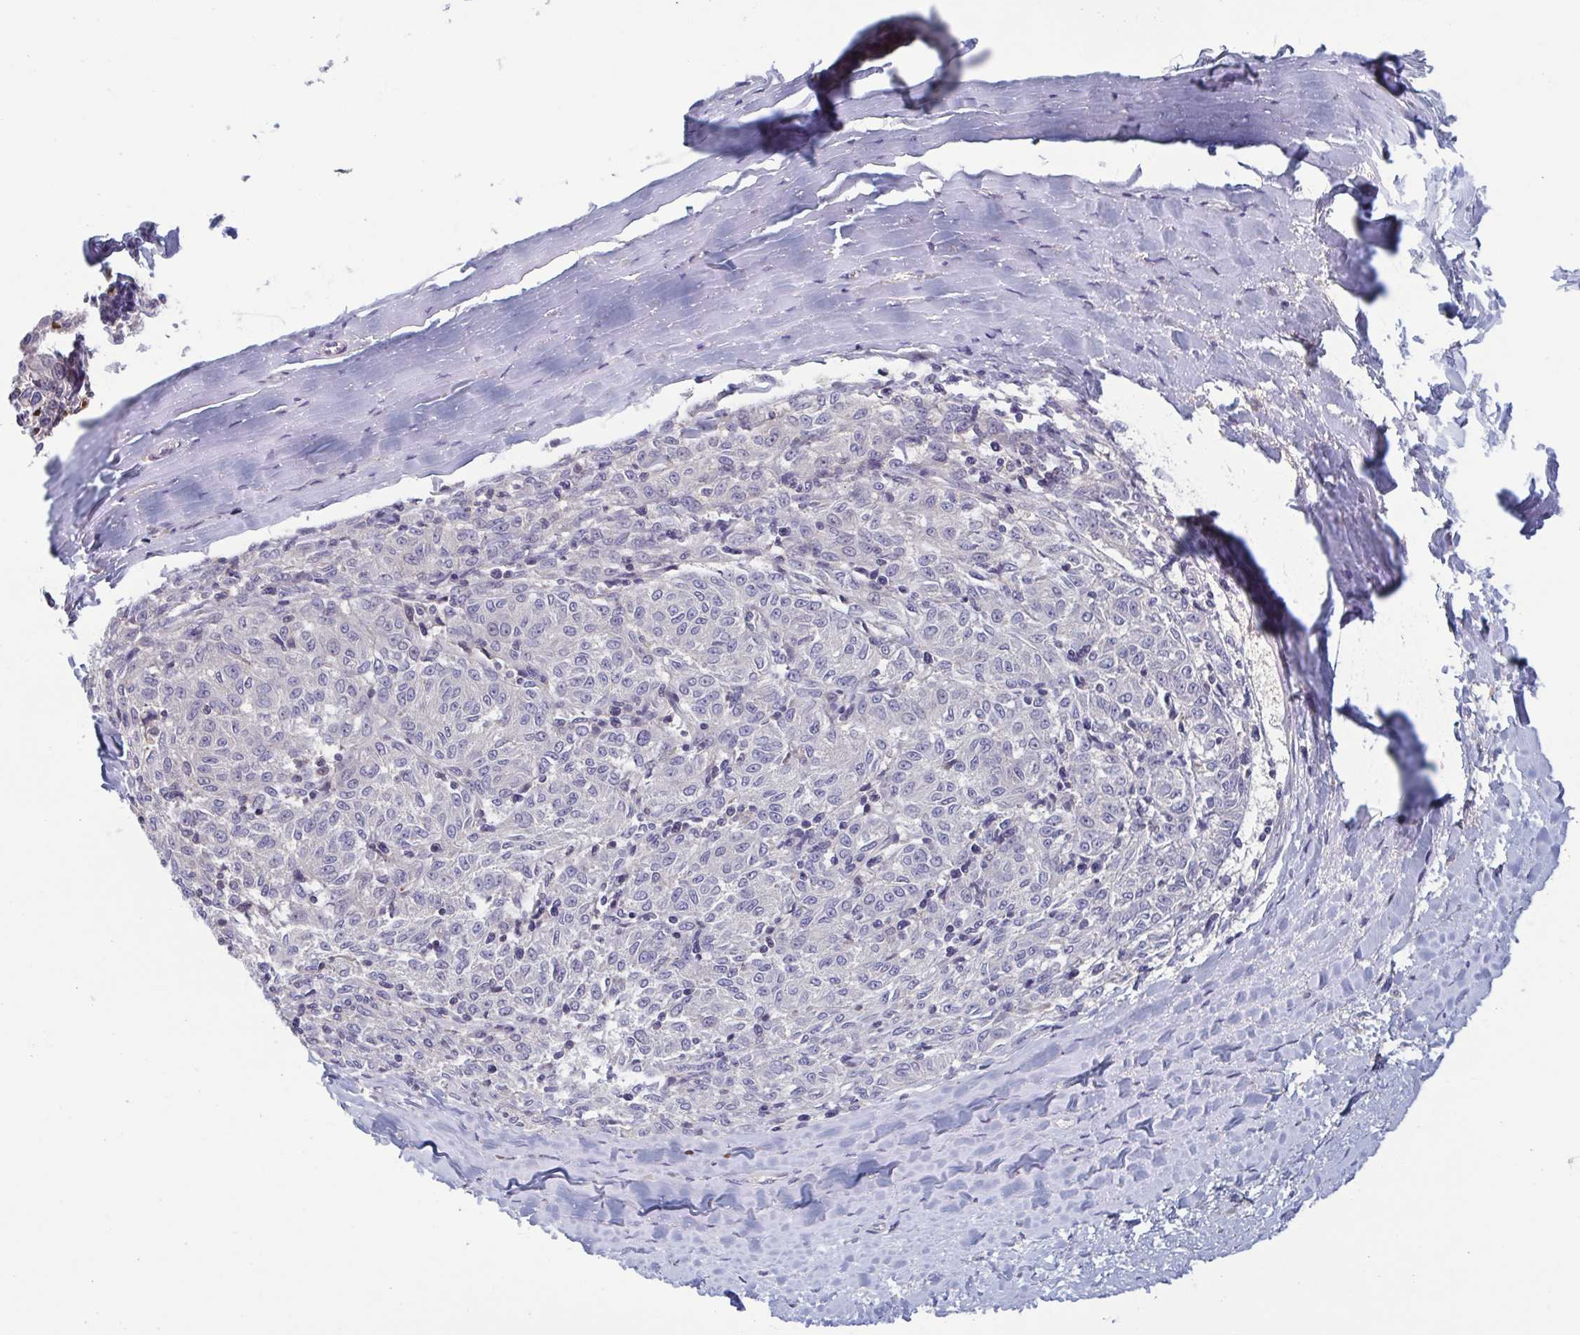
{"staining": {"intensity": "negative", "quantity": "none", "location": "none"}, "tissue": "melanoma", "cell_type": "Tumor cells", "image_type": "cancer", "snomed": [{"axis": "morphology", "description": "Malignant melanoma, NOS"}, {"axis": "topography", "description": "Skin"}], "caption": "An IHC histopathology image of melanoma is shown. There is no staining in tumor cells of melanoma. (Stains: DAB (3,3'-diaminobenzidine) immunohistochemistry (IHC) with hematoxylin counter stain, Microscopy: brightfield microscopy at high magnification).", "gene": "LRRC38", "patient": {"sex": "female", "age": 72}}